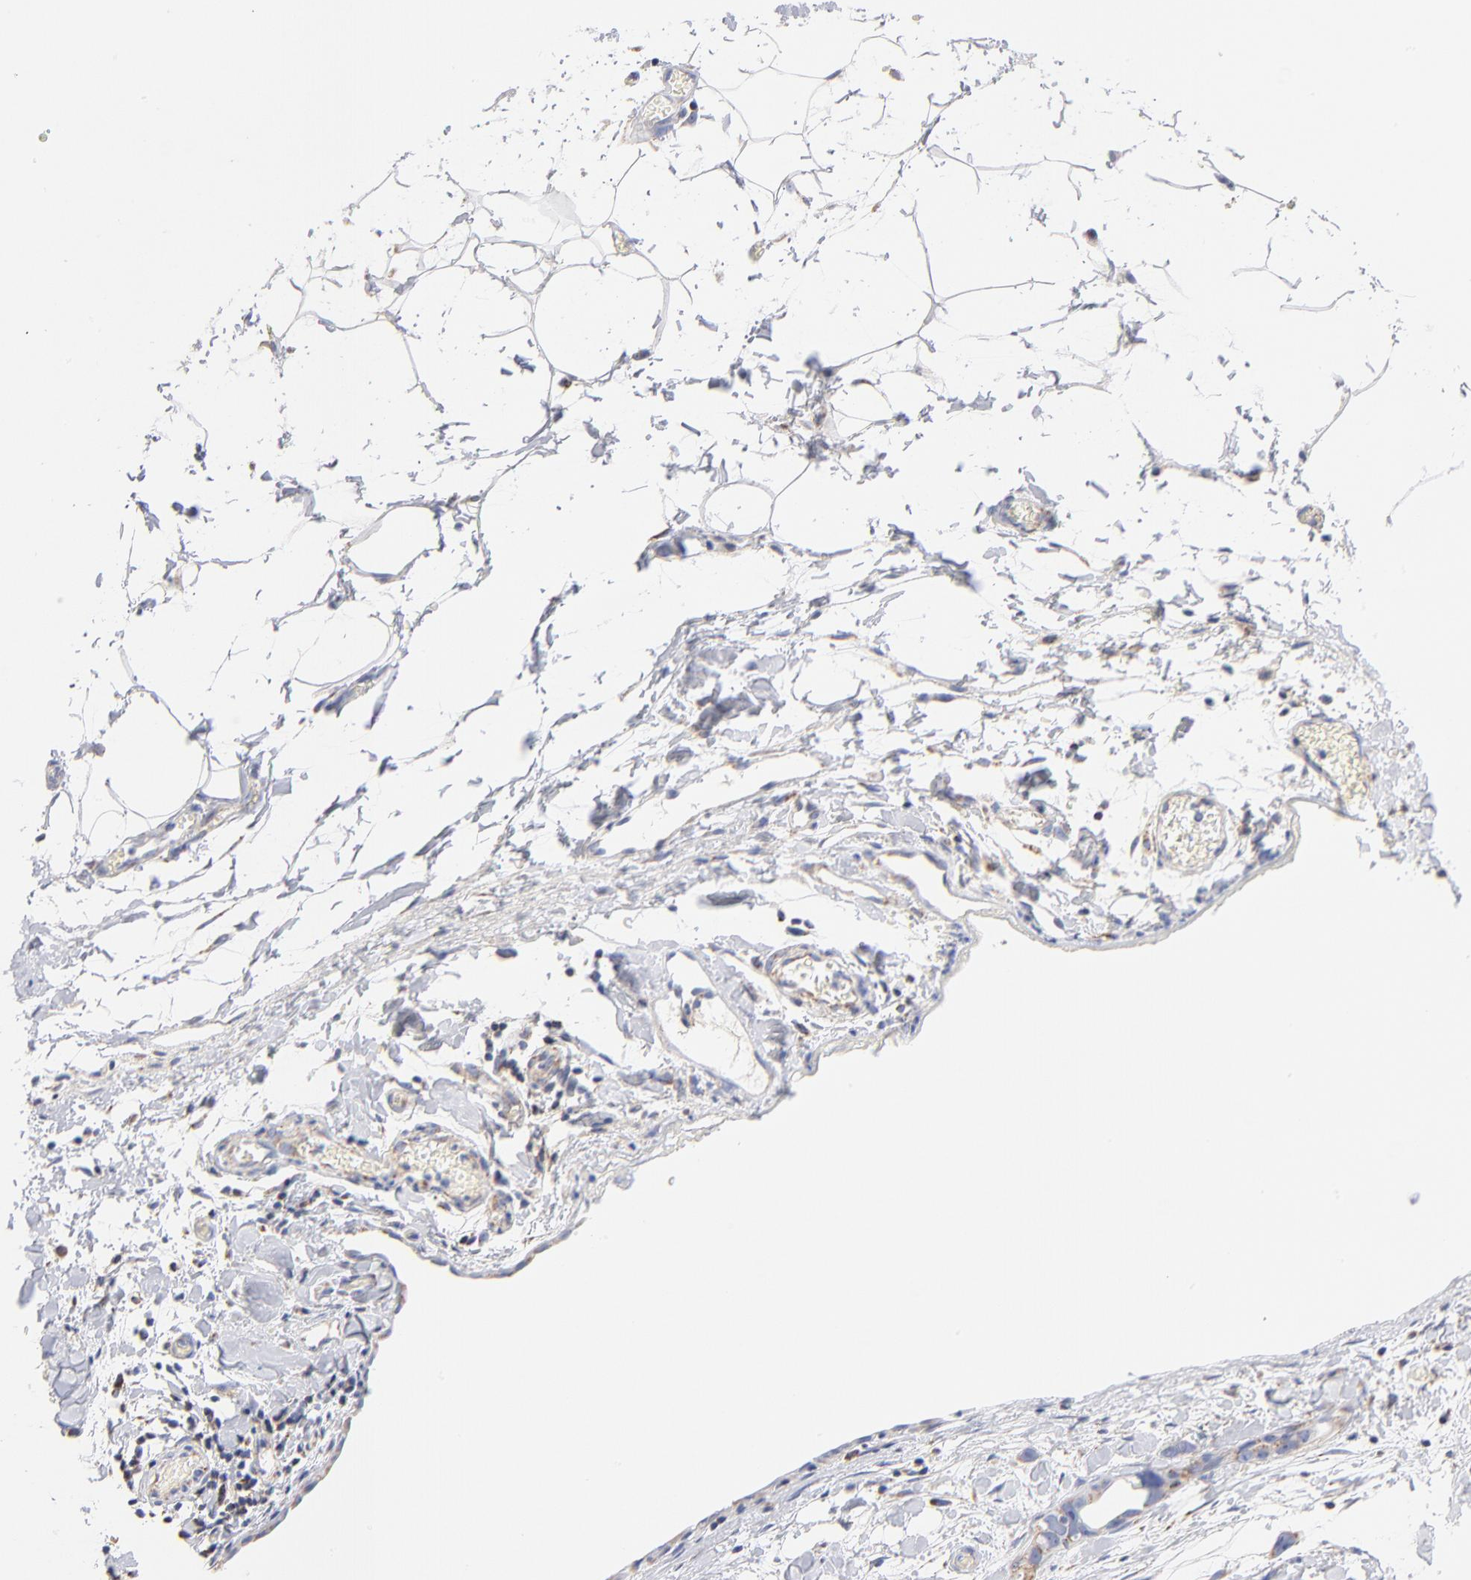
{"staining": {"intensity": "weak", "quantity": ">75%", "location": "cytoplasmic/membranous"}, "tissue": "stomach cancer", "cell_type": "Tumor cells", "image_type": "cancer", "snomed": [{"axis": "morphology", "description": "Adenocarcinoma, NOS"}, {"axis": "topography", "description": "Stomach, upper"}], "caption": "Stomach cancer stained for a protein (brown) displays weak cytoplasmic/membranous positive positivity in approximately >75% of tumor cells.", "gene": "DLAT", "patient": {"sex": "male", "age": 47}}